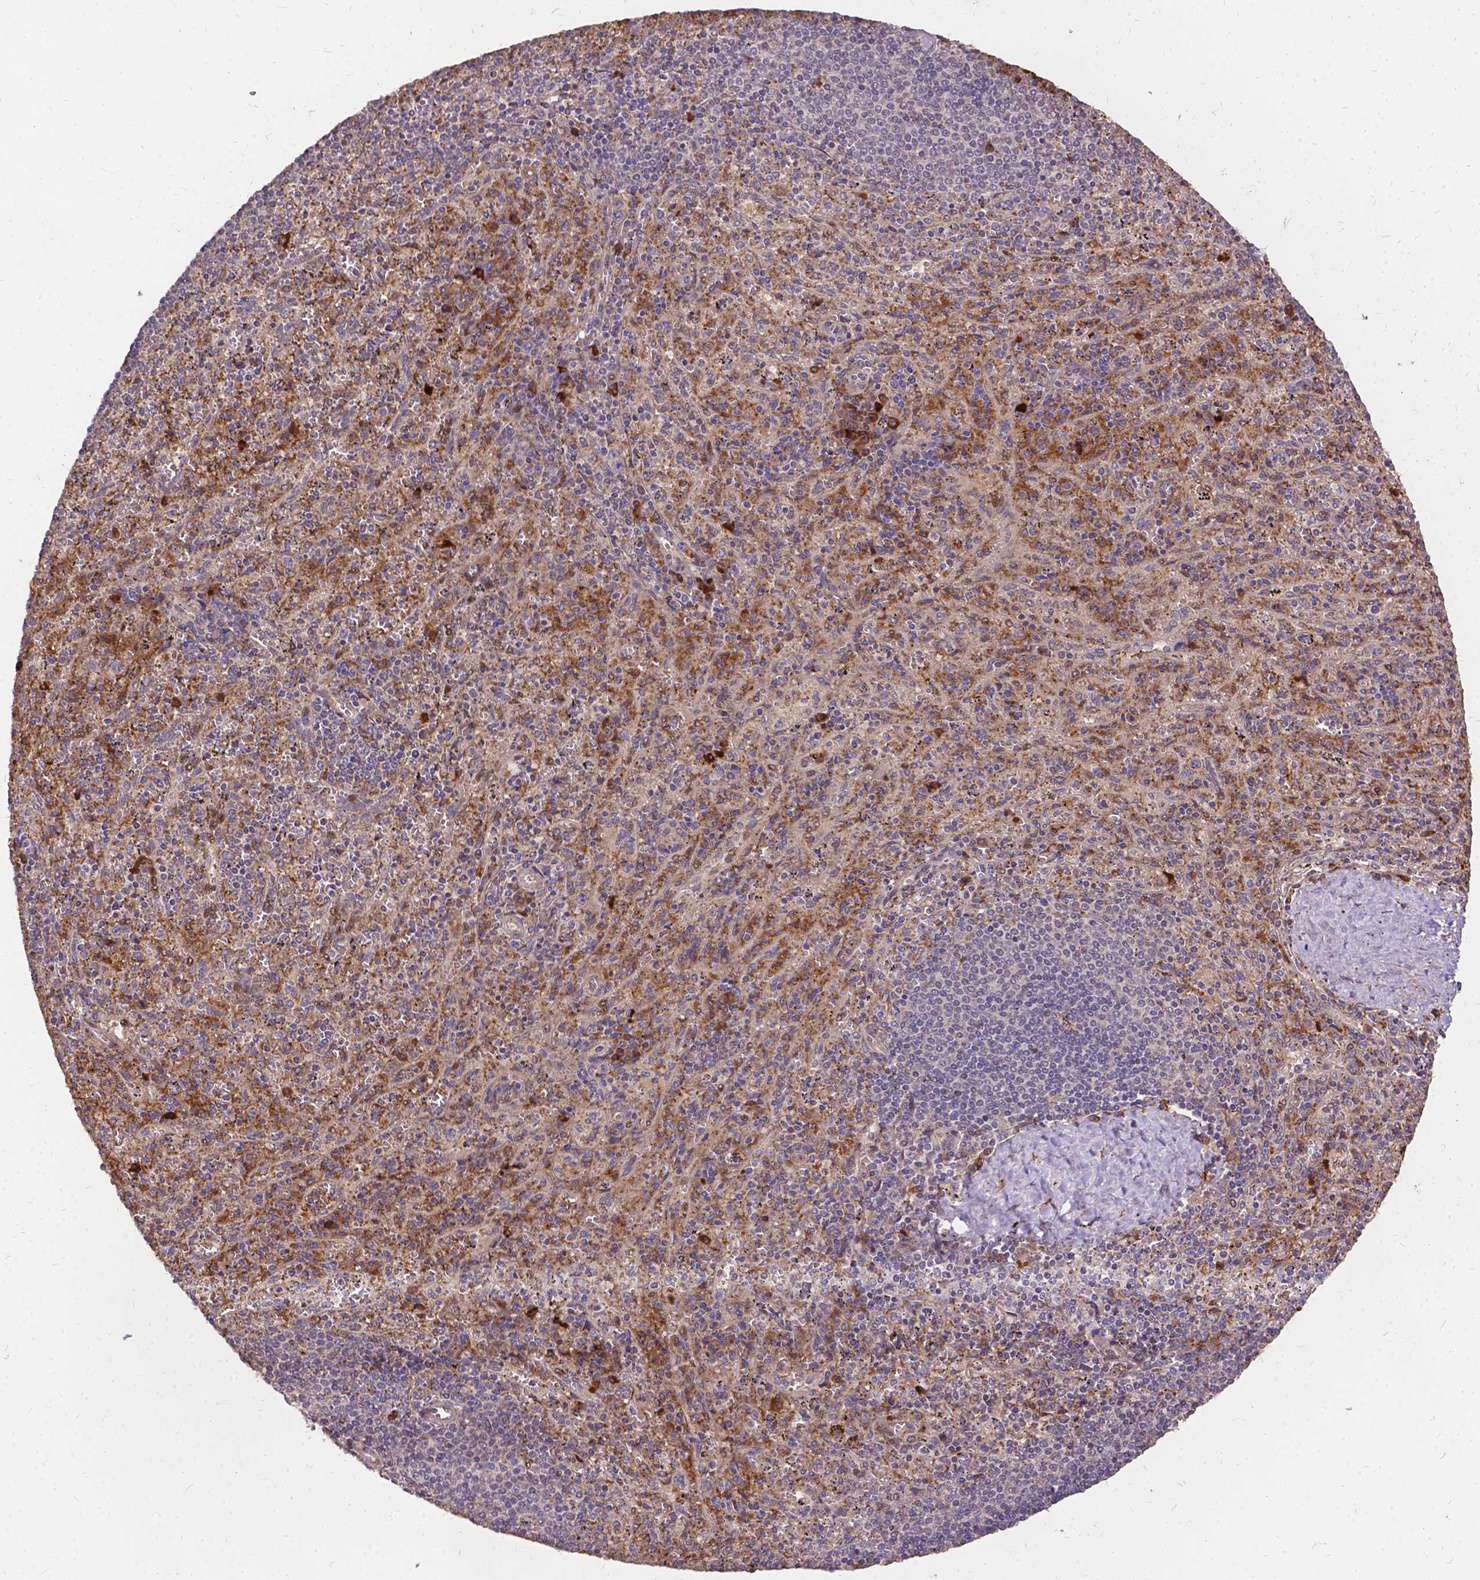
{"staining": {"intensity": "moderate", "quantity": ">75%", "location": "cytoplasmic/membranous"}, "tissue": "spleen", "cell_type": "Cells in red pulp", "image_type": "normal", "snomed": [{"axis": "morphology", "description": "Normal tissue, NOS"}, {"axis": "topography", "description": "Spleen"}], "caption": "Spleen stained with IHC exhibits moderate cytoplasmic/membranous positivity in about >75% of cells in red pulp.", "gene": "DENND6A", "patient": {"sex": "male", "age": 57}}